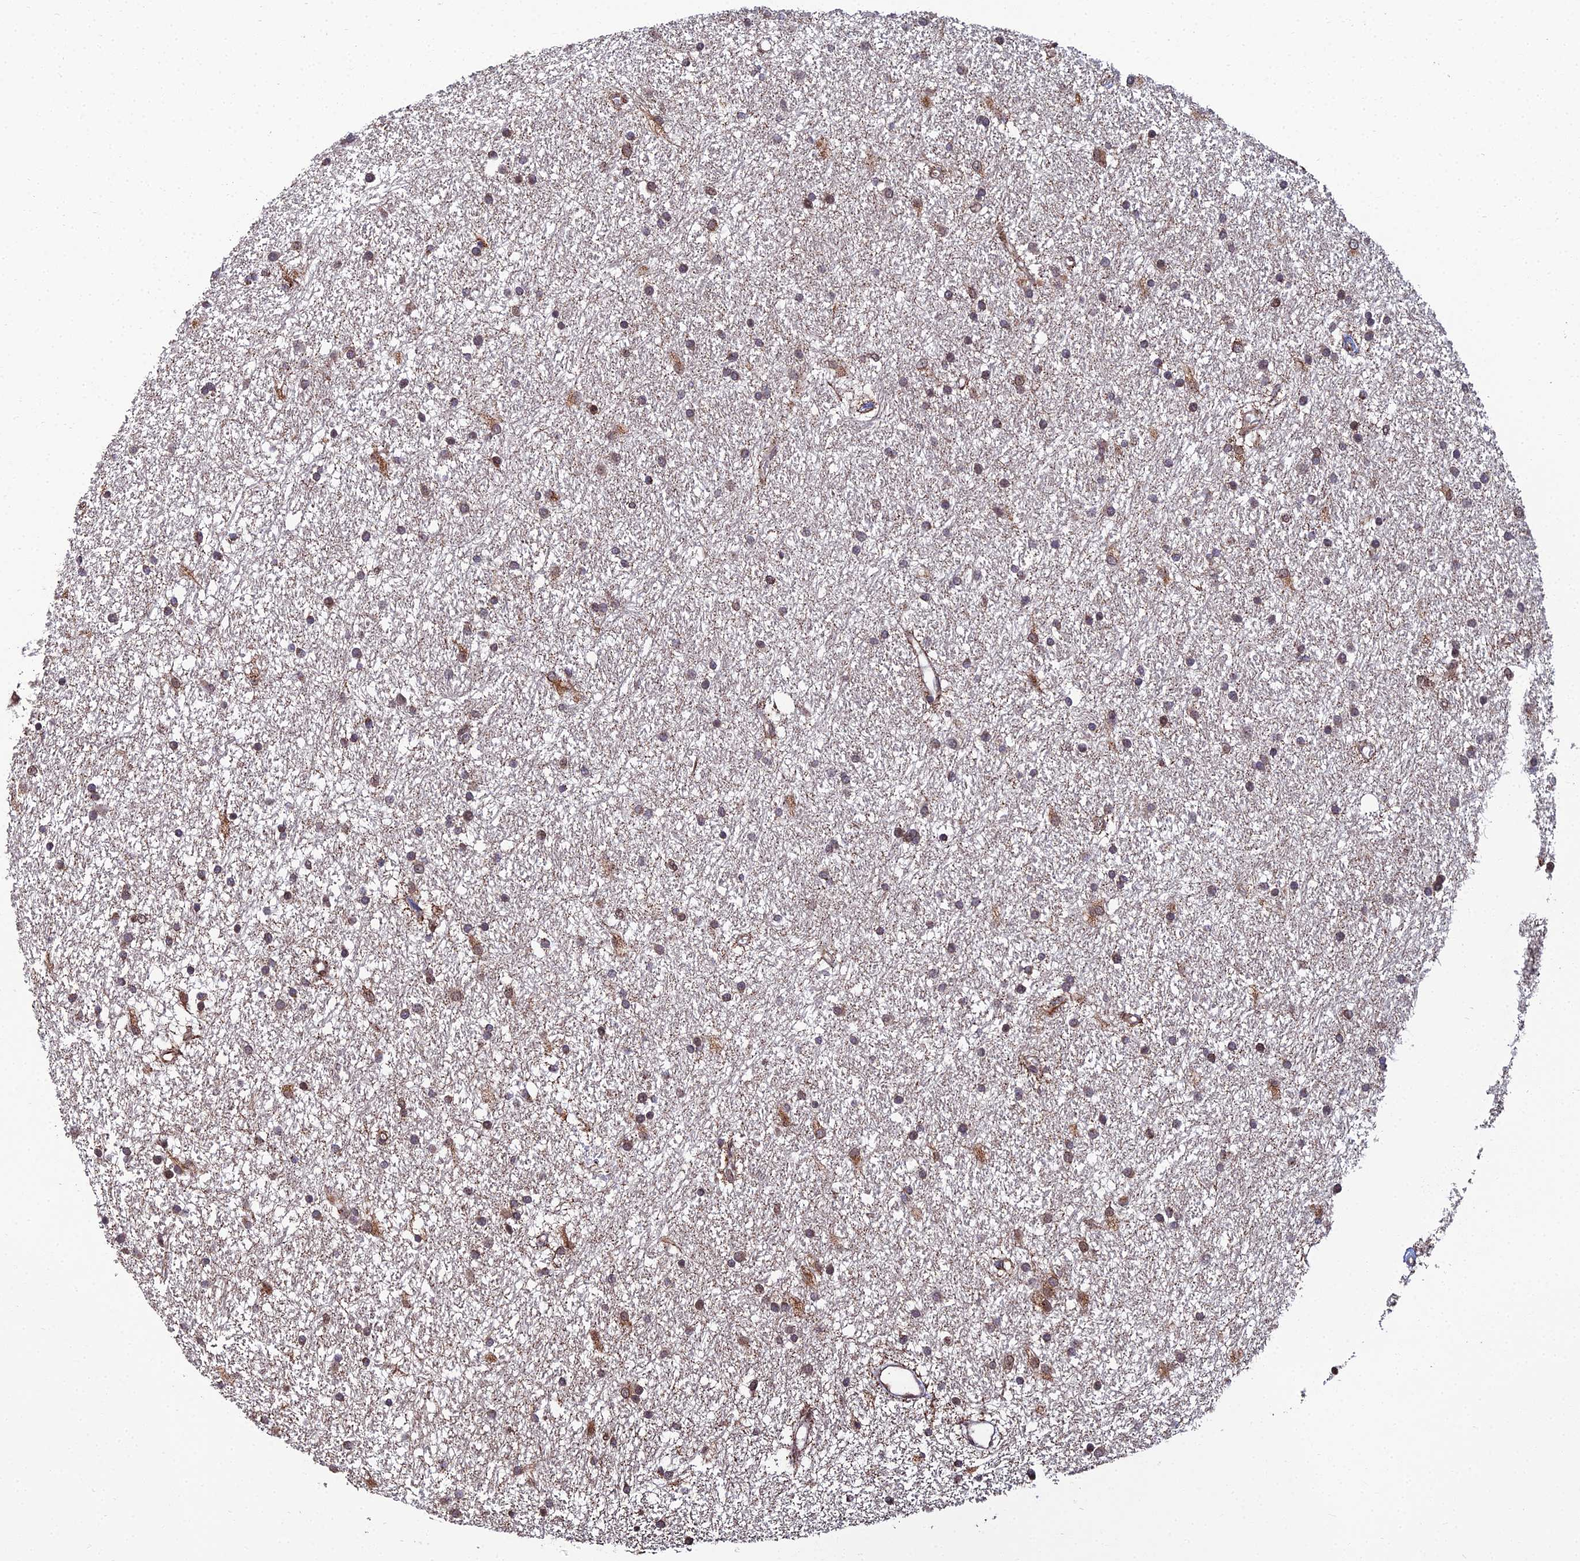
{"staining": {"intensity": "weak", "quantity": "25%-75%", "location": "cytoplasmic/membranous"}, "tissue": "glioma", "cell_type": "Tumor cells", "image_type": "cancer", "snomed": [{"axis": "morphology", "description": "Glioma, malignant, High grade"}, {"axis": "topography", "description": "Brain"}], "caption": "A low amount of weak cytoplasmic/membranous expression is appreciated in about 25%-75% of tumor cells in glioma tissue. (Brightfield microscopy of DAB IHC at high magnification).", "gene": "ZNF668", "patient": {"sex": "male", "age": 77}}